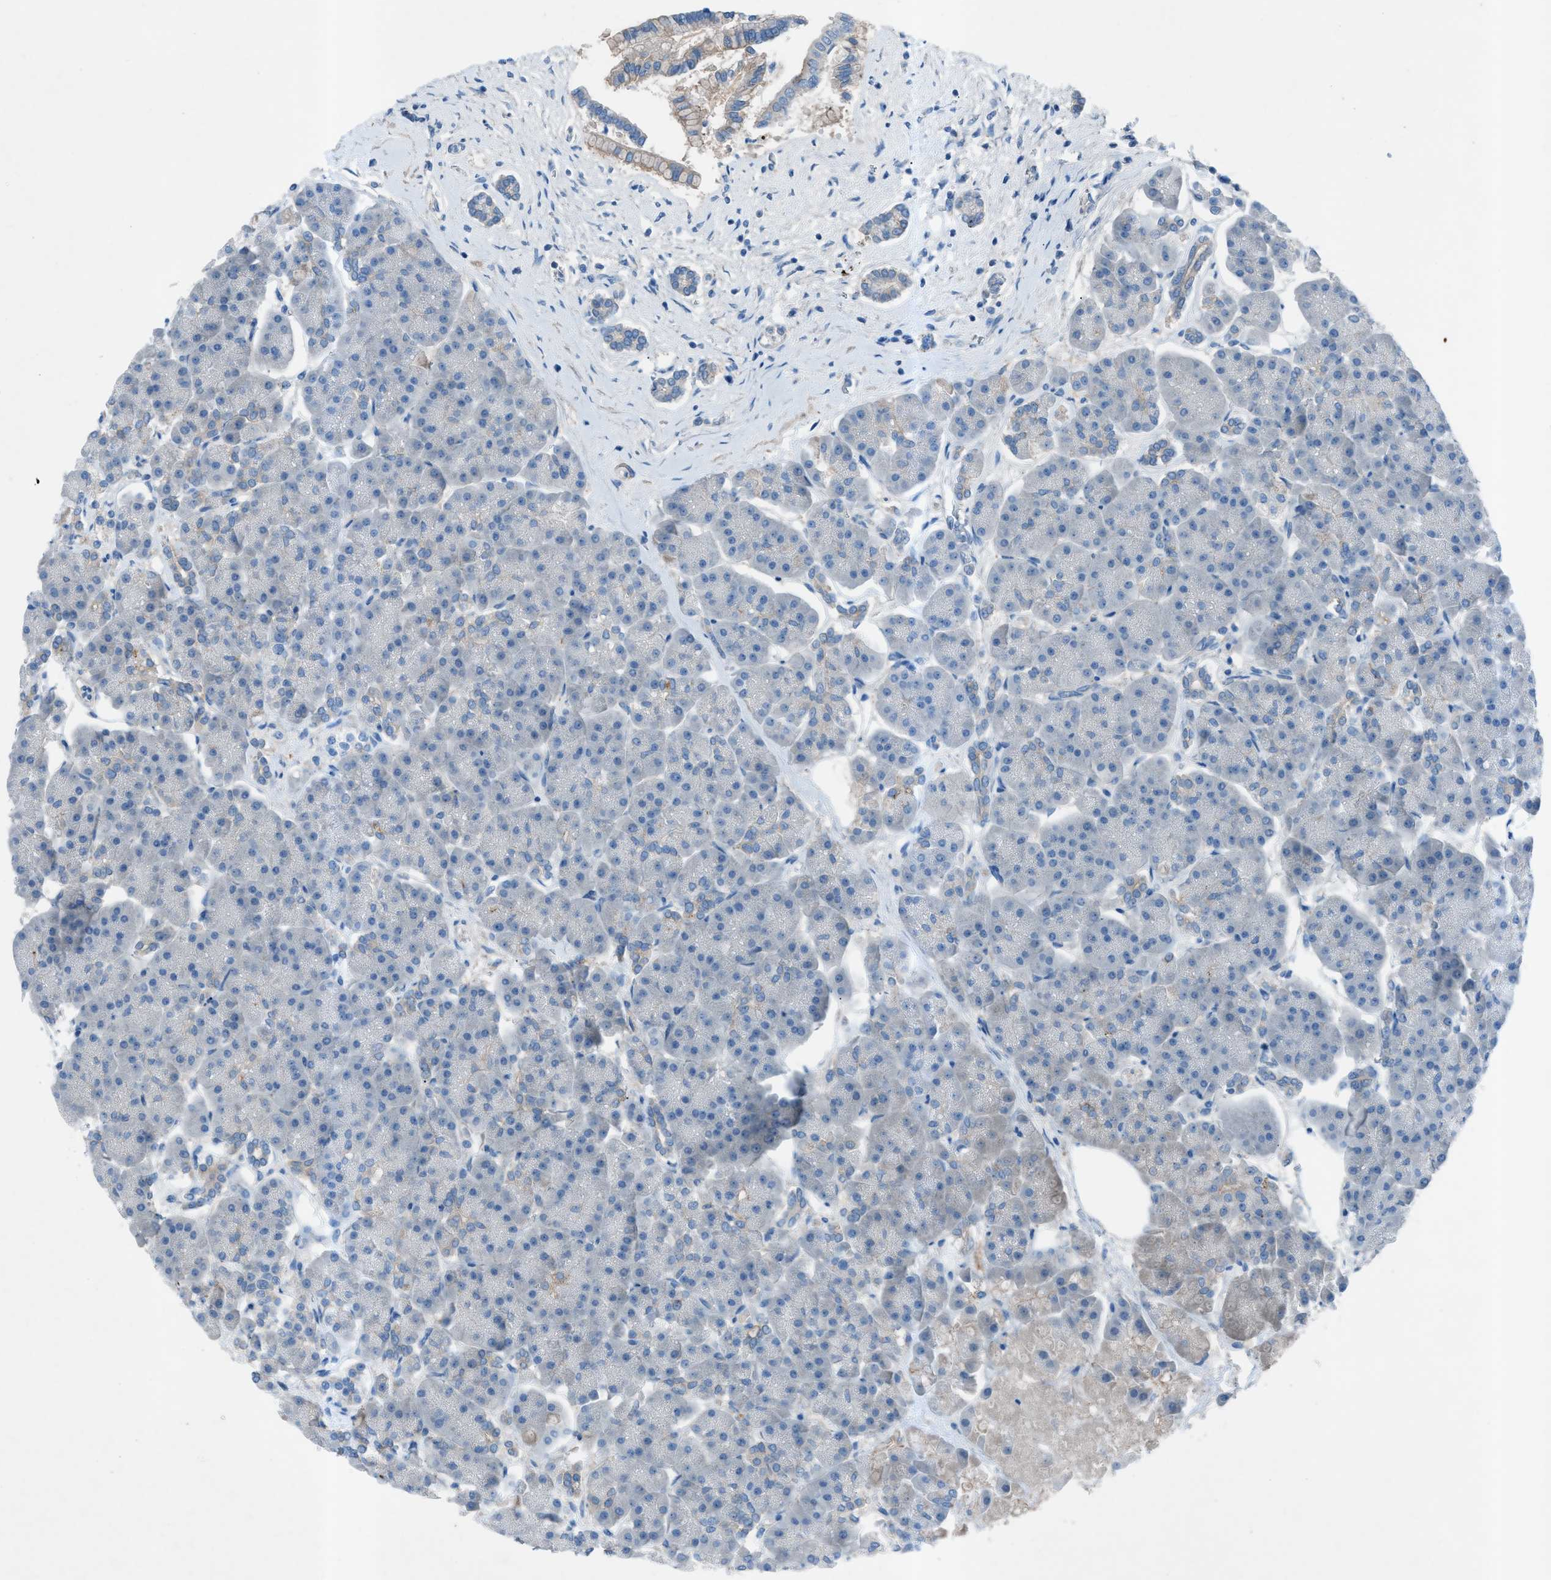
{"staining": {"intensity": "negative", "quantity": "none", "location": "none"}, "tissue": "pancreas", "cell_type": "Exocrine glandular cells", "image_type": "normal", "snomed": [{"axis": "morphology", "description": "Normal tissue, NOS"}, {"axis": "topography", "description": "Pancreas"}], "caption": "The image reveals no significant expression in exocrine glandular cells of pancreas. (Immunohistochemistry (ihc), brightfield microscopy, high magnification).", "gene": "C5AR2", "patient": {"sex": "female", "age": 70}}